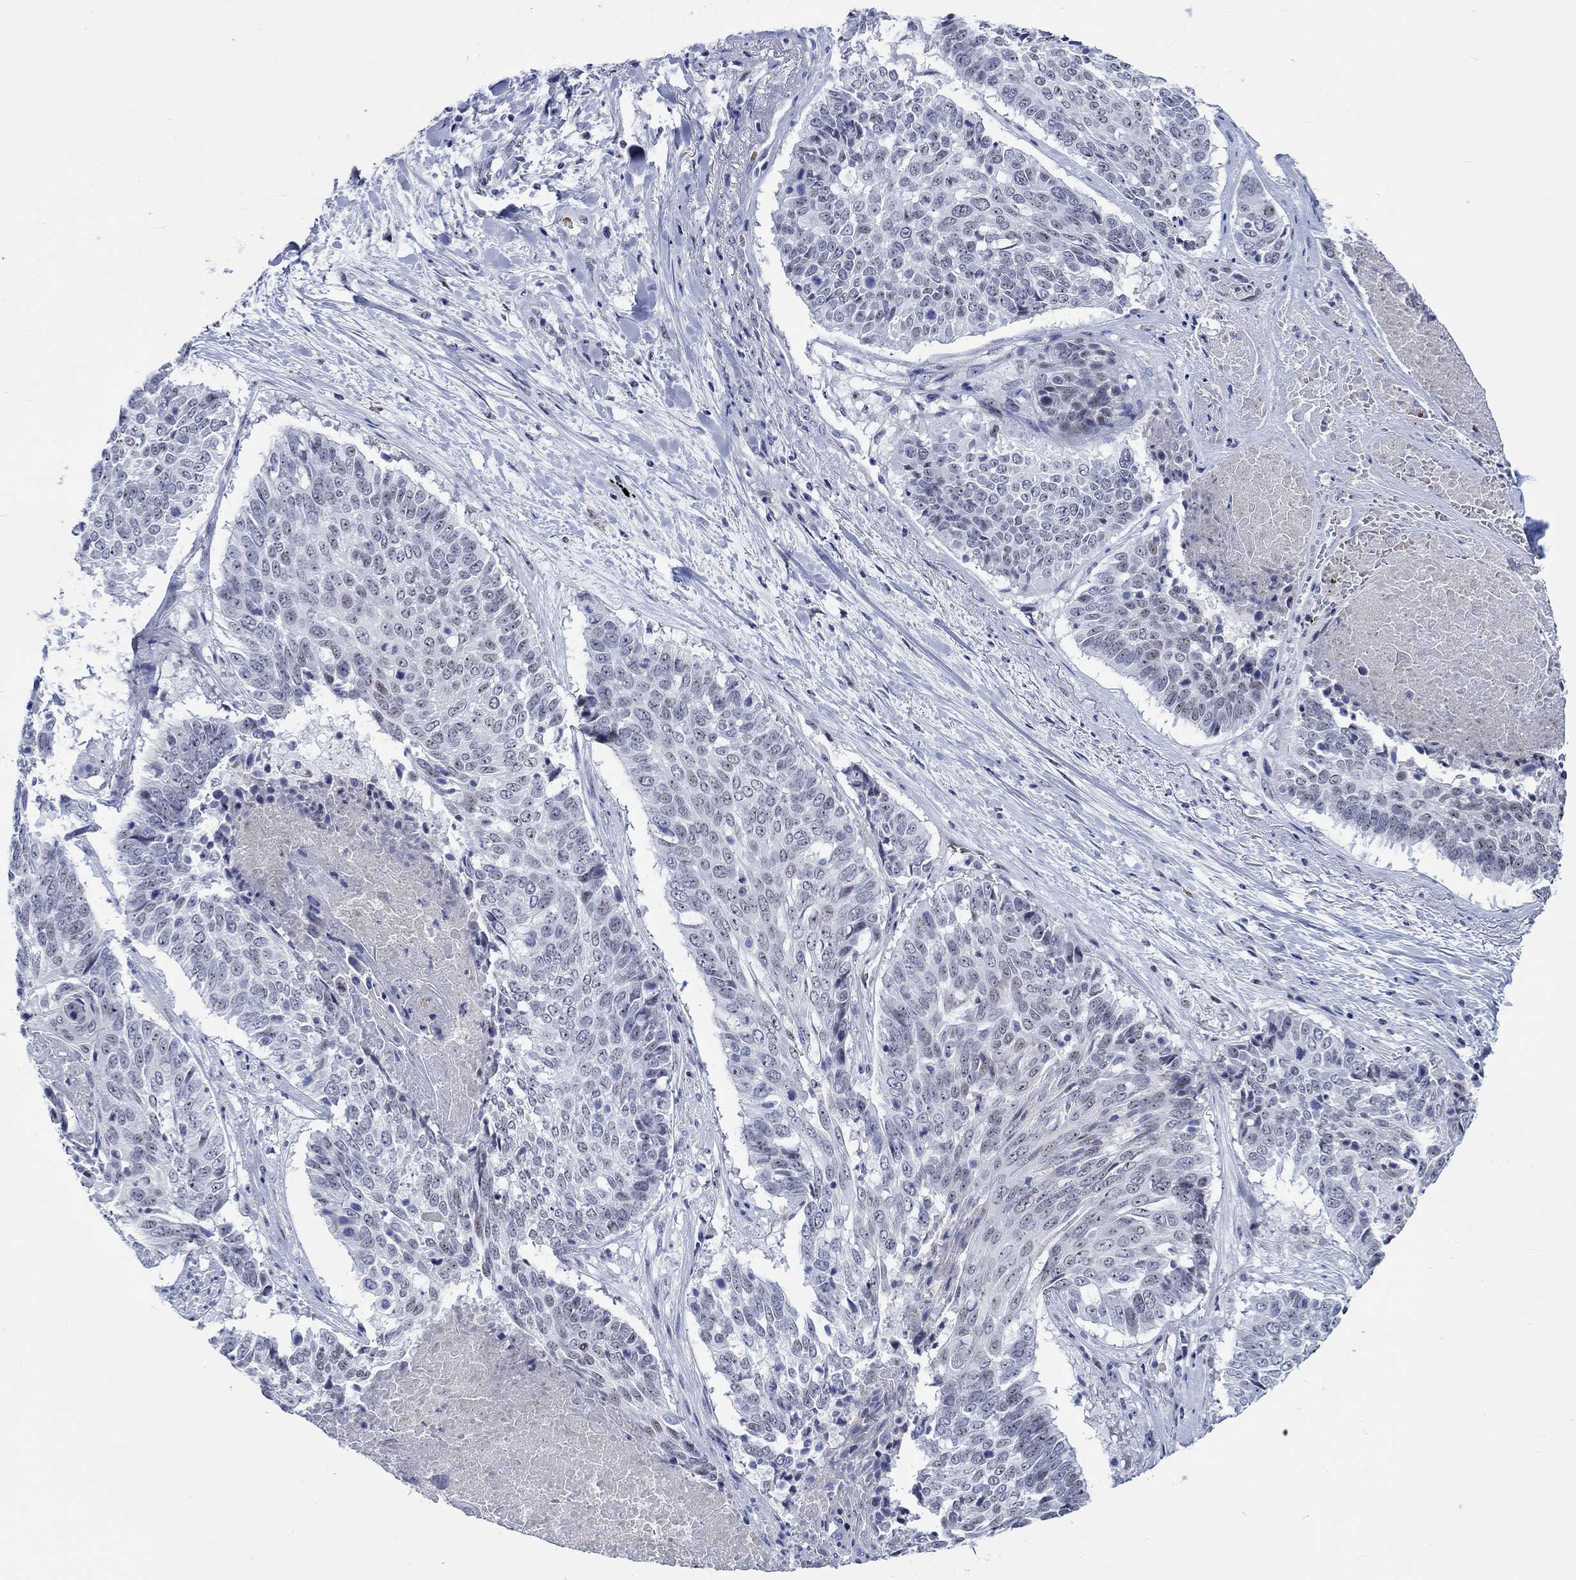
{"staining": {"intensity": "strong", "quantity": "<25%", "location": "nuclear"}, "tissue": "lung cancer", "cell_type": "Tumor cells", "image_type": "cancer", "snomed": [{"axis": "morphology", "description": "Squamous cell carcinoma, NOS"}, {"axis": "topography", "description": "Lung"}], "caption": "Squamous cell carcinoma (lung) was stained to show a protein in brown. There is medium levels of strong nuclear staining in approximately <25% of tumor cells. (IHC, brightfield microscopy, high magnification).", "gene": "ZNF446", "patient": {"sex": "male", "age": 64}}